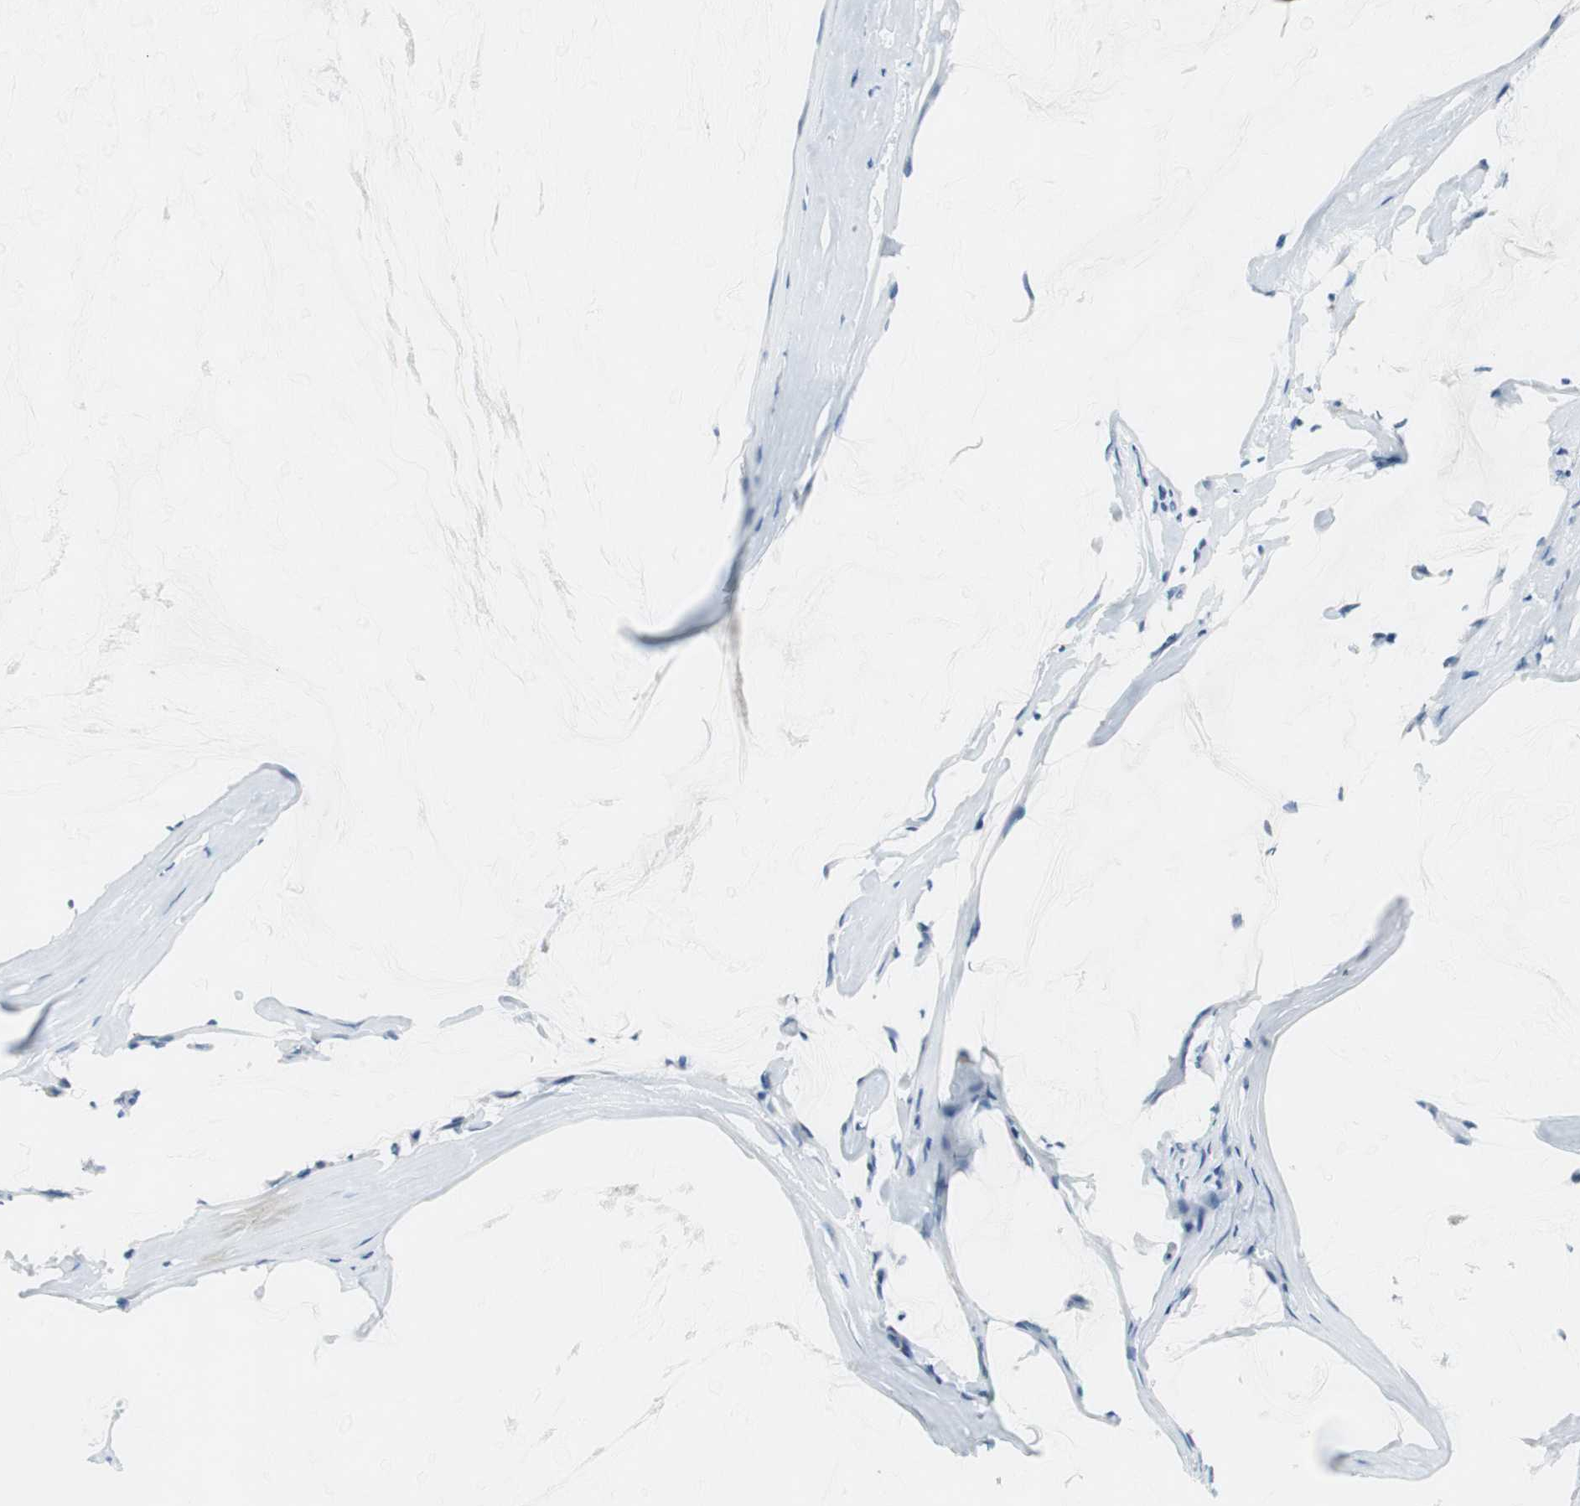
{"staining": {"intensity": "negative", "quantity": "none", "location": "none"}, "tissue": "ovarian cancer", "cell_type": "Tumor cells", "image_type": "cancer", "snomed": [{"axis": "morphology", "description": "Cystadenocarcinoma, mucinous, NOS"}, {"axis": "topography", "description": "Ovary"}], "caption": "Protein analysis of mucinous cystadenocarcinoma (ovarian) displays no significant expression in tumor cells.", "gene": "TEX264", "patient": {"sex": "female", "age": 39}}